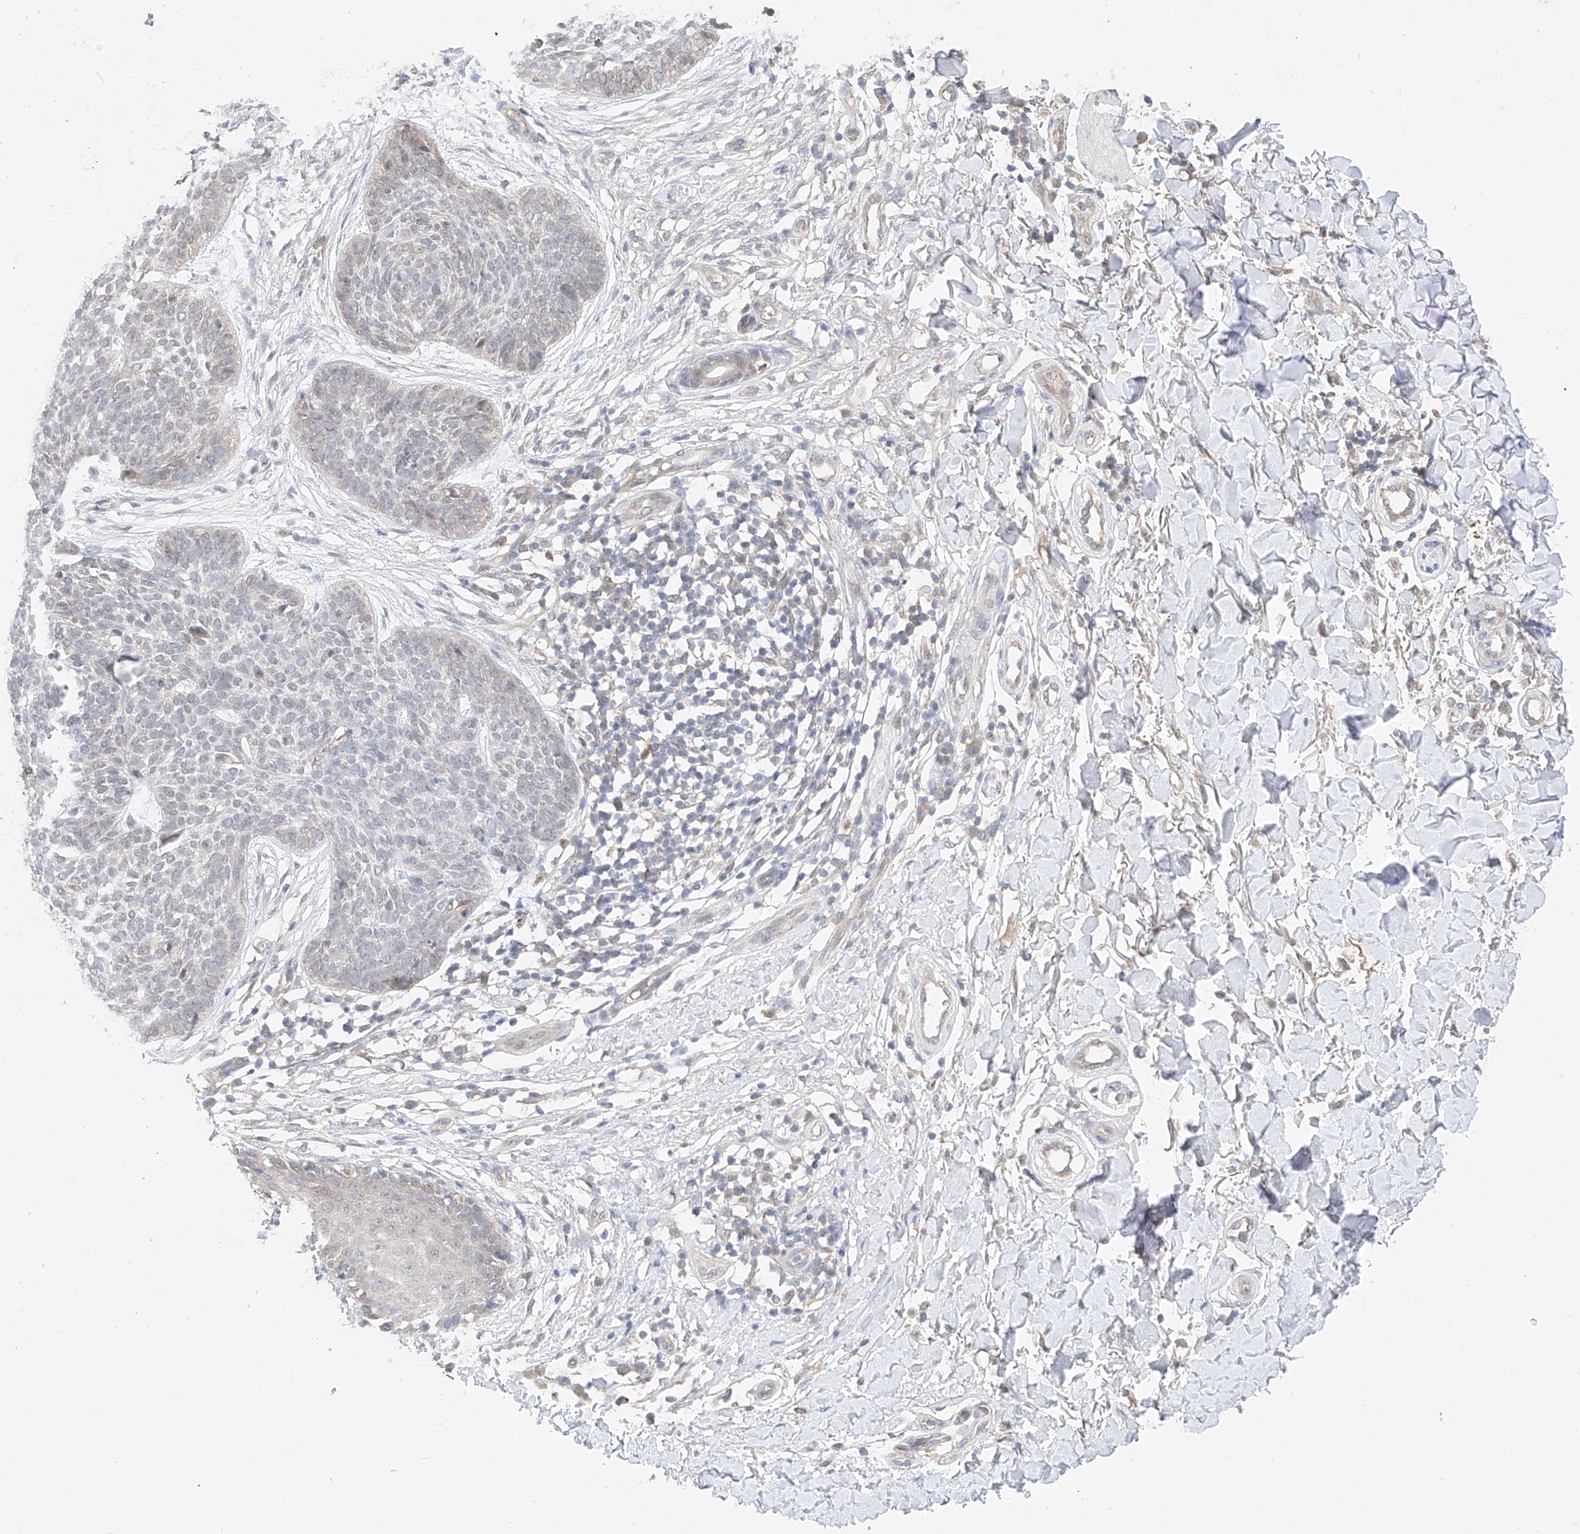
{"staining": {"intensity": "negative", "quantity": "none", "location": "none"}, "tissue": "skin cancer", "cell_type": "Tumor cells", "image_type": "cancer", "snomed": [{"axis": "morphology", "description": "Basal cell carcinoma"}, {"axis": "topography", "description": "Skin"}], "caption": "Tumor cells are negative for protein expression in human skin cancer.", "gene": "IL22RA2", "patient": {"sex": "female", "age": 64}}